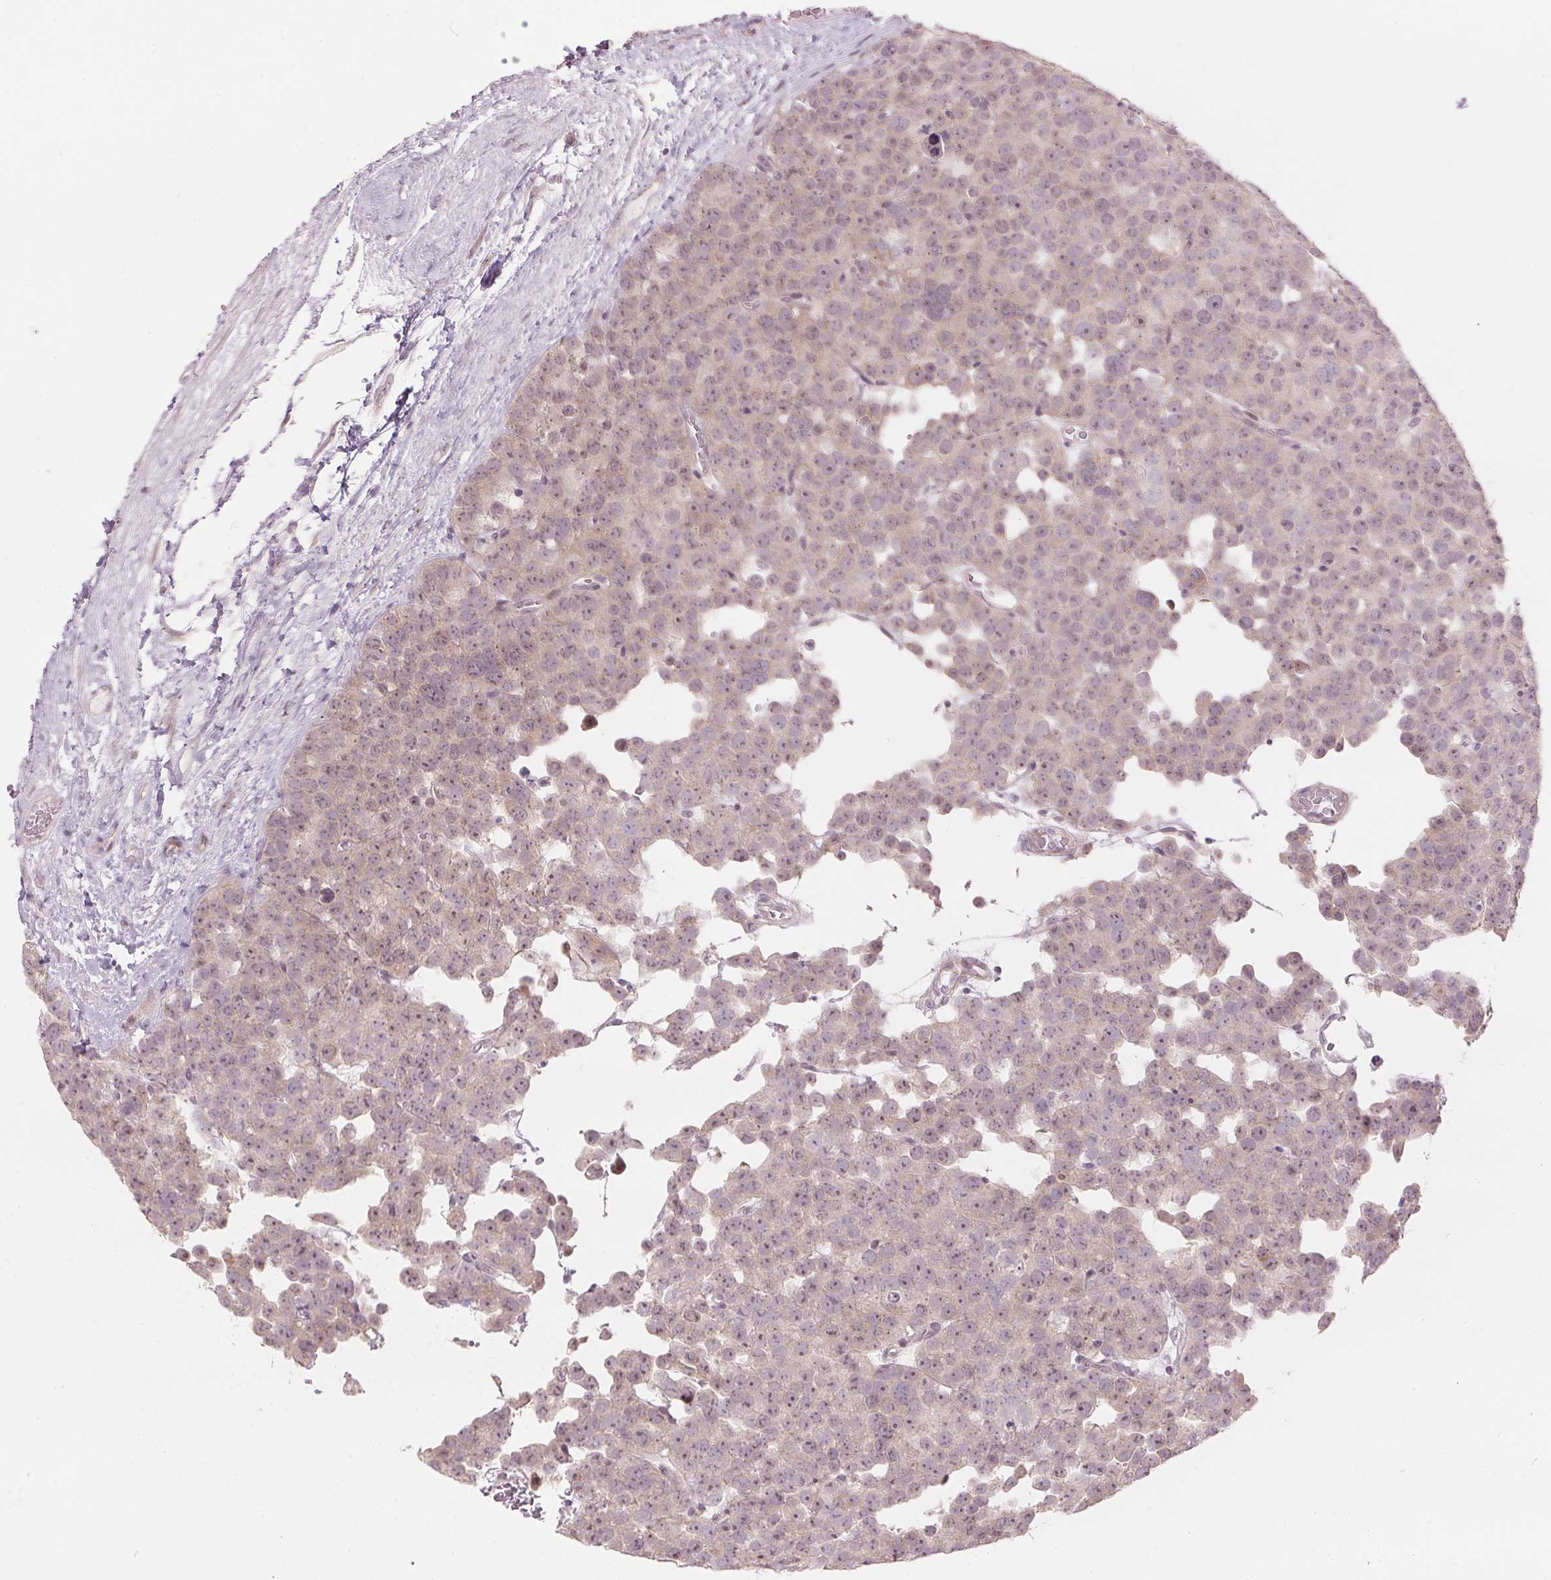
{"staining": {"intensity": "weak", "quantity": ">75%", "location": "cytoplasmic/membranous,nuclear"}, "tissue": "testis cancer", "cell_type": "Tumor cells", "image_type": "cancer", "snomed": [{"axis": "morphology", "description": "Seminoma, NOS"}, {"axis": "topography", "description": "Testis"}], "caption": "Weak cytoplasmic/membranous and nuclear expression for a protein is appreciated in about >75% of tumor cells of testis cancer using IHC.", "gene": "TMED6", "patient": {"sex": "male", "age": 71}}